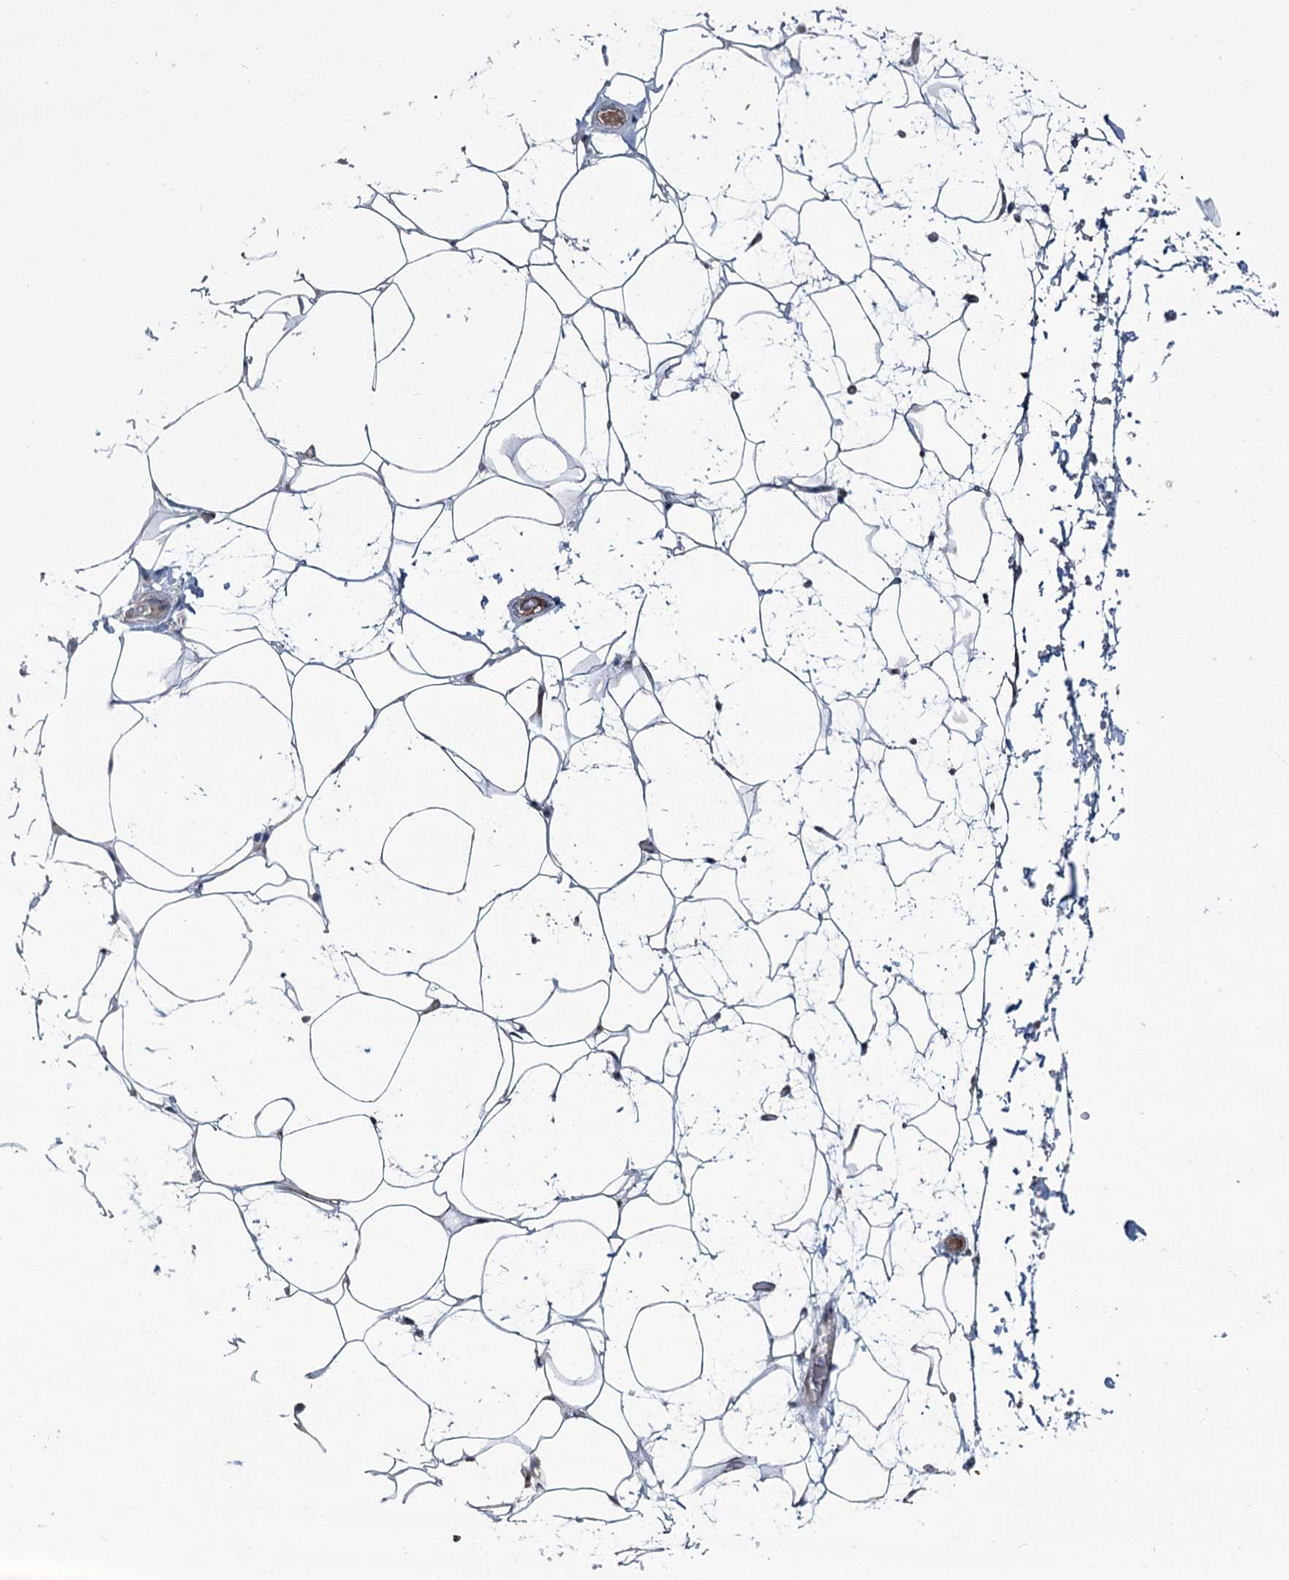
{"staining": {"intensity": "negative", "quantity": "none", "location": "none"}, "tissue": "adipose tissue", "cell_type": "Adipocytes", "image_type": "normal", "snomed": [{"axis": "morphology", "description": "Normal tissue, NOS"}, {"axis": "topography", "description": "Breast"}], "caption": "A photomicrograph of adipose tissue stained for a protein shows no brown staining in adipocytes. (Brightfield microscopy of DAB immunohistochemistry (IHC) at high magnification).", "gene": "FAM120B", "patient": {"sex": "female", "age": 26}}